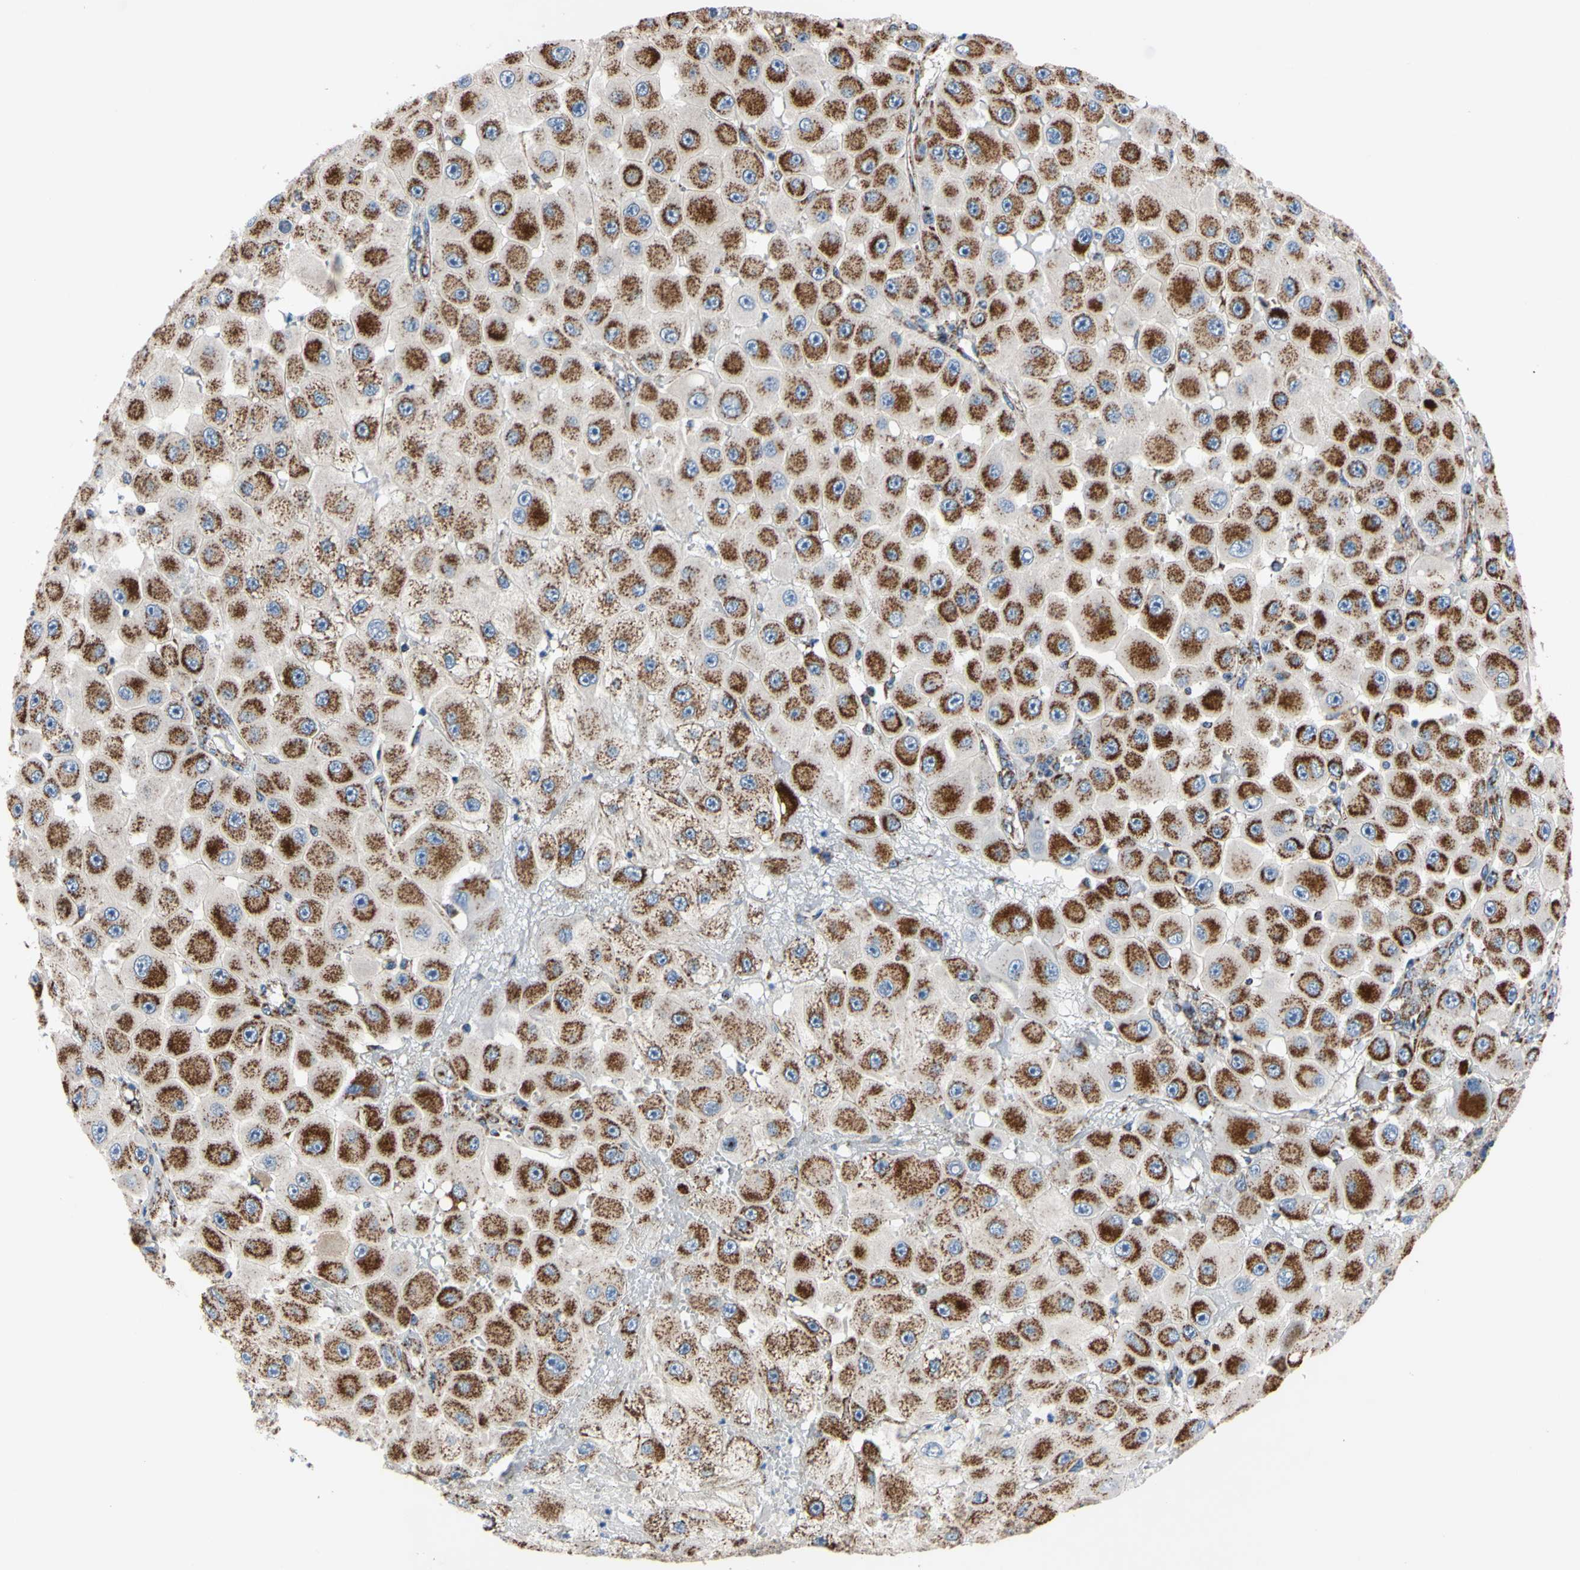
{"staining": {"intensity": "strong", "quantity": ">75%", "location": "cytoplasmic/membranous"}, "tissue": "melanoma", "cell_type": "Tumor cells", "image_type": "cancer", "snomed": [{"axis": "morphology", "description": "Malignant melanoma, NOS"}, {"axis": "topography", "description": "Skin"}], "caption": "This image exhibits malignant melanoma stained with immunohistochemistry (IHC) to label a protein in brown. The cytoplasmic/membranous of tumor cells show strong positivity for the protein. Nuclei are counter-stained blue.", "gene": "CLPP", "patient": {"sex": "female", "age": 81}}